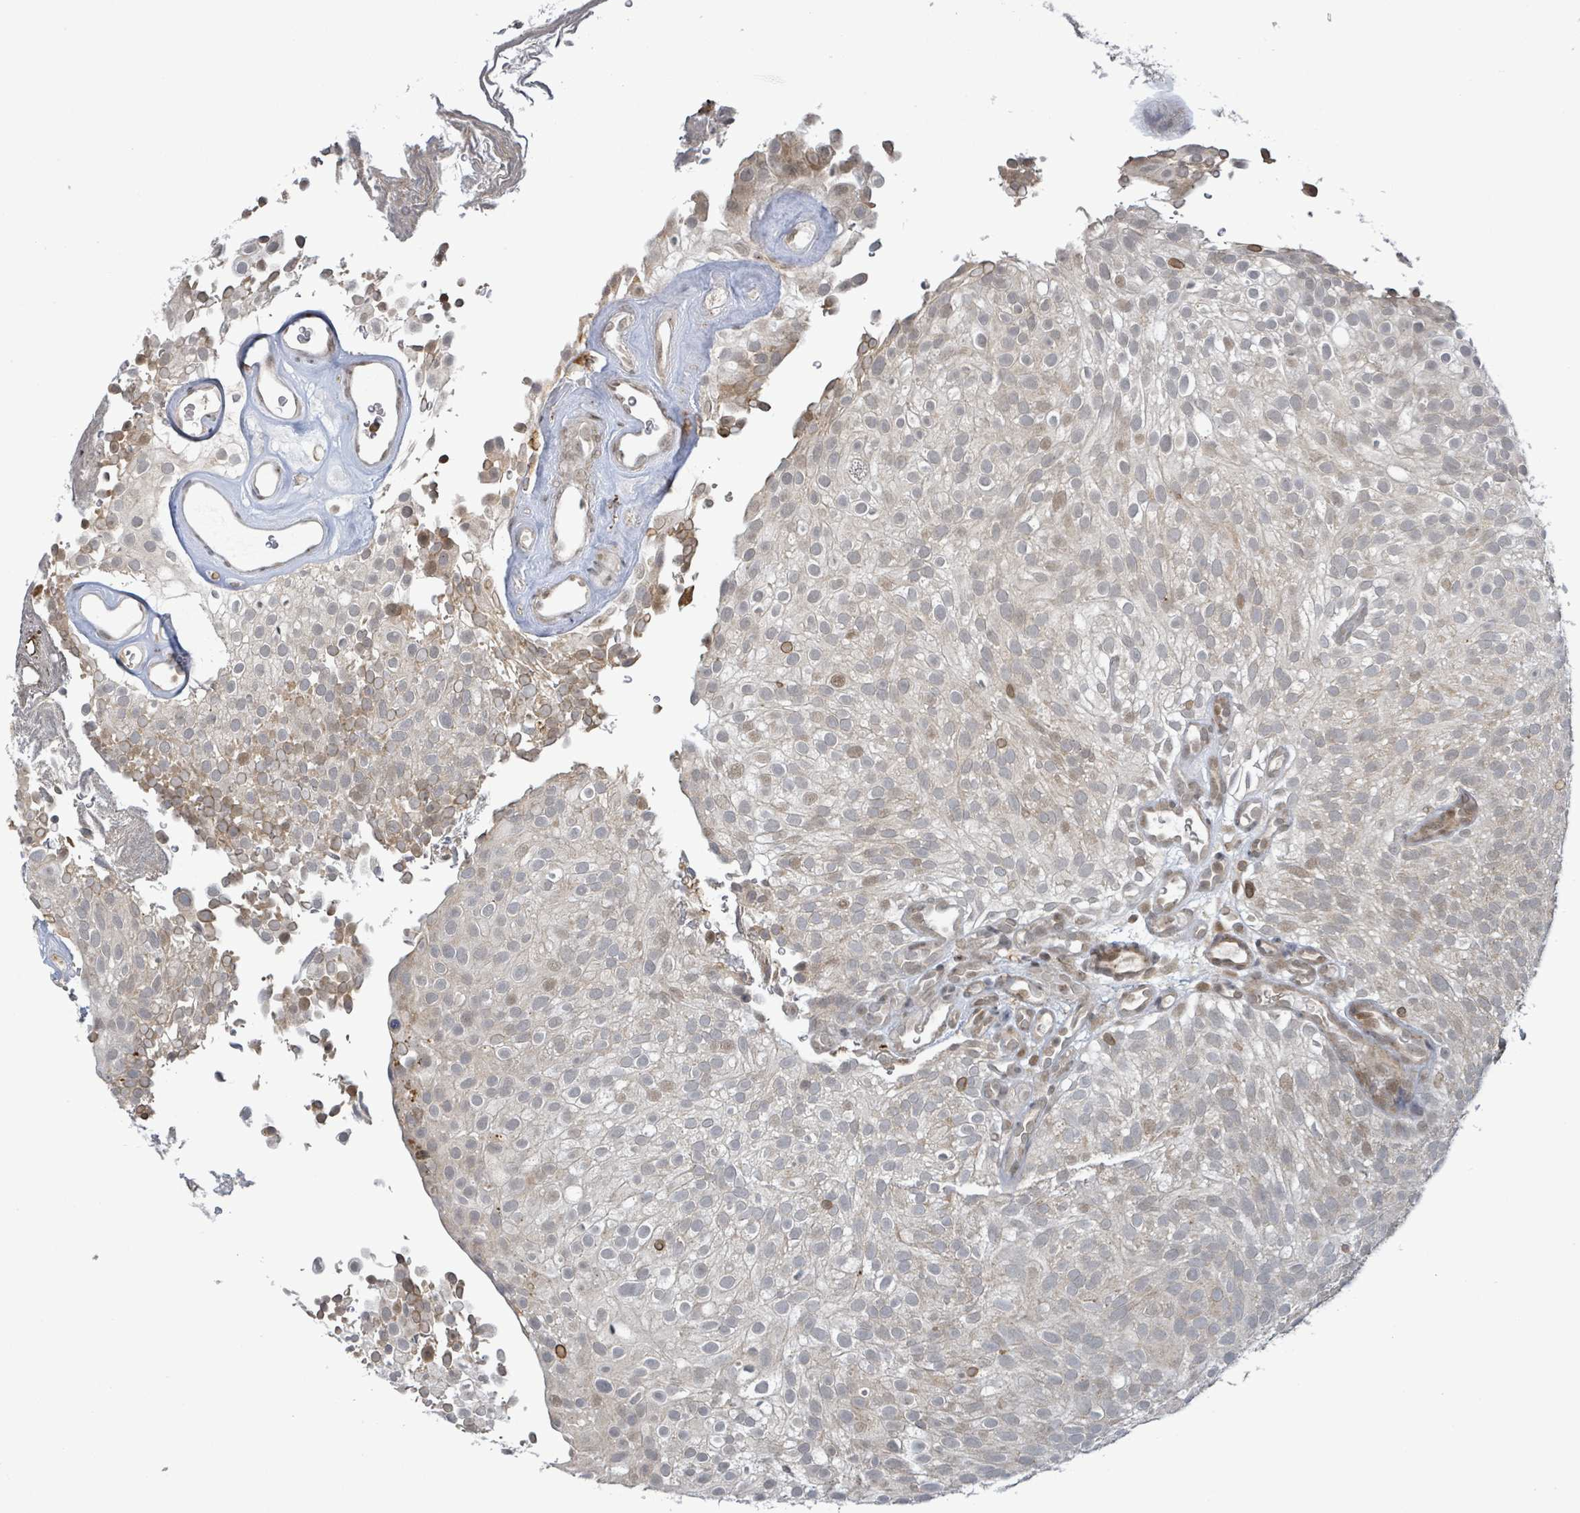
{"staining": {"intensity": "moderate", "quantity": "<25%", "location": "nuclear"}, "tissue": "urothelial cancer", "cell_type": "Tumor cells", "image_type": "cancer", "snomed": [{"axis": "morphology", "description": "Urothelial carcinoma, Low grade"}, {"axis": "topography", "description": "Urinary bladder"}], "caption": "High-power microscopy captured an IHC photomicrograph of urothelial cancer, revealing moderate nuclear staining in about <25% of tumor cells.", "gene": "SBF2", "patient": {"sex": "male", "age": 78}}